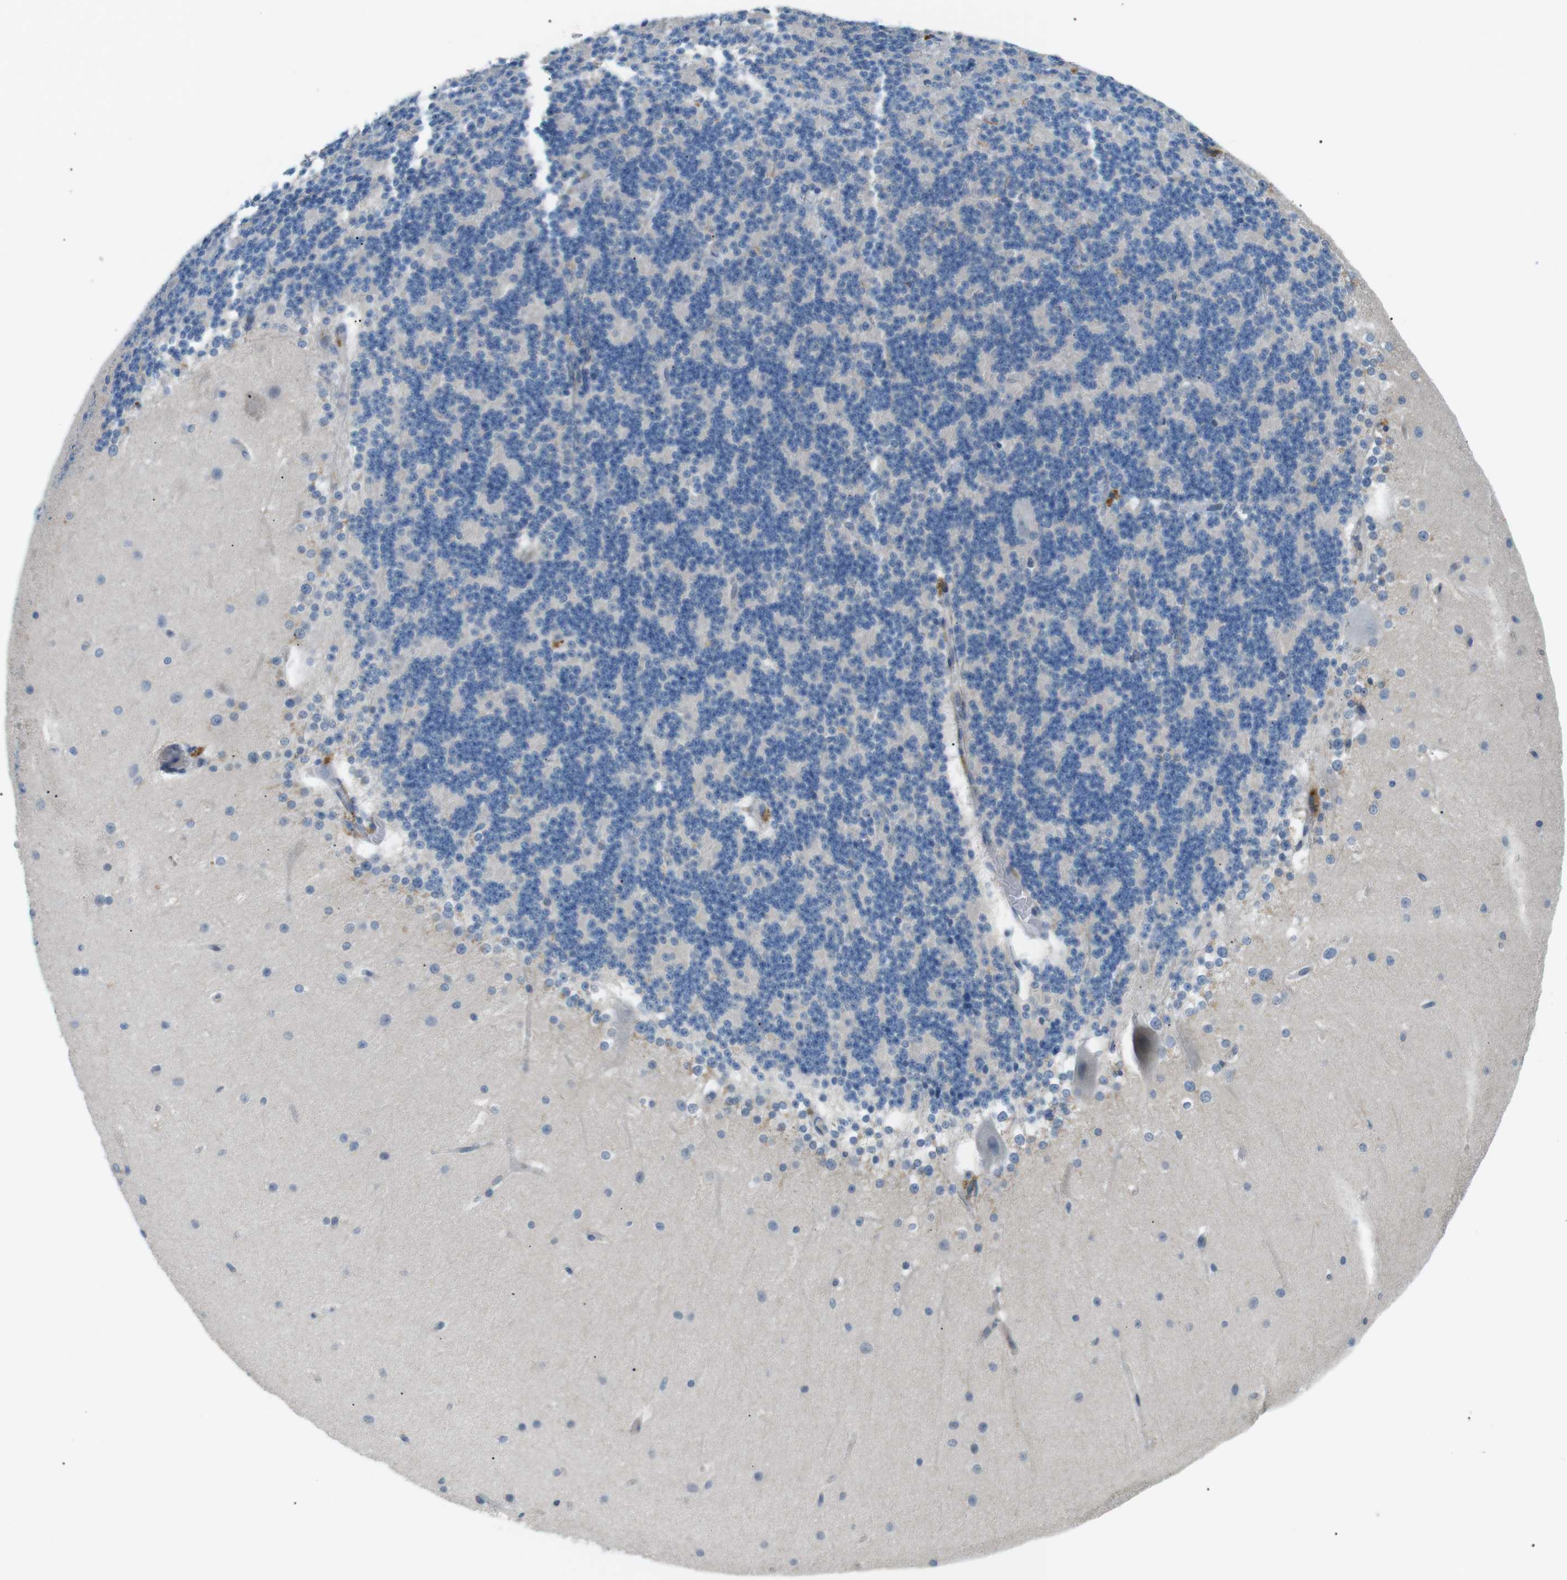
{"staining": {"intensity": "negative", "quantity": "none", "location": "none"}, "tissue": "cerebellum", "cell_type": "Cells in granular layer", "image_type": "normal", "snomed": [{"axis": "morphology", "description": "Normal tissue, NOS"}, {"axis": "topography", "description": "Cerebellum"}], "caption": "Immunohistochemistry micrograph of normal human cerebellum stained for a protein (brown), which shows no positivity in cells in granular layer. (Stains: DAB immunohistochemistry with hematoxylin counter stain, Microscopy: brightfield microscopy at high magnification).", "gene": "MTARC2", "patient": {"sex": "female", "age": 19}}